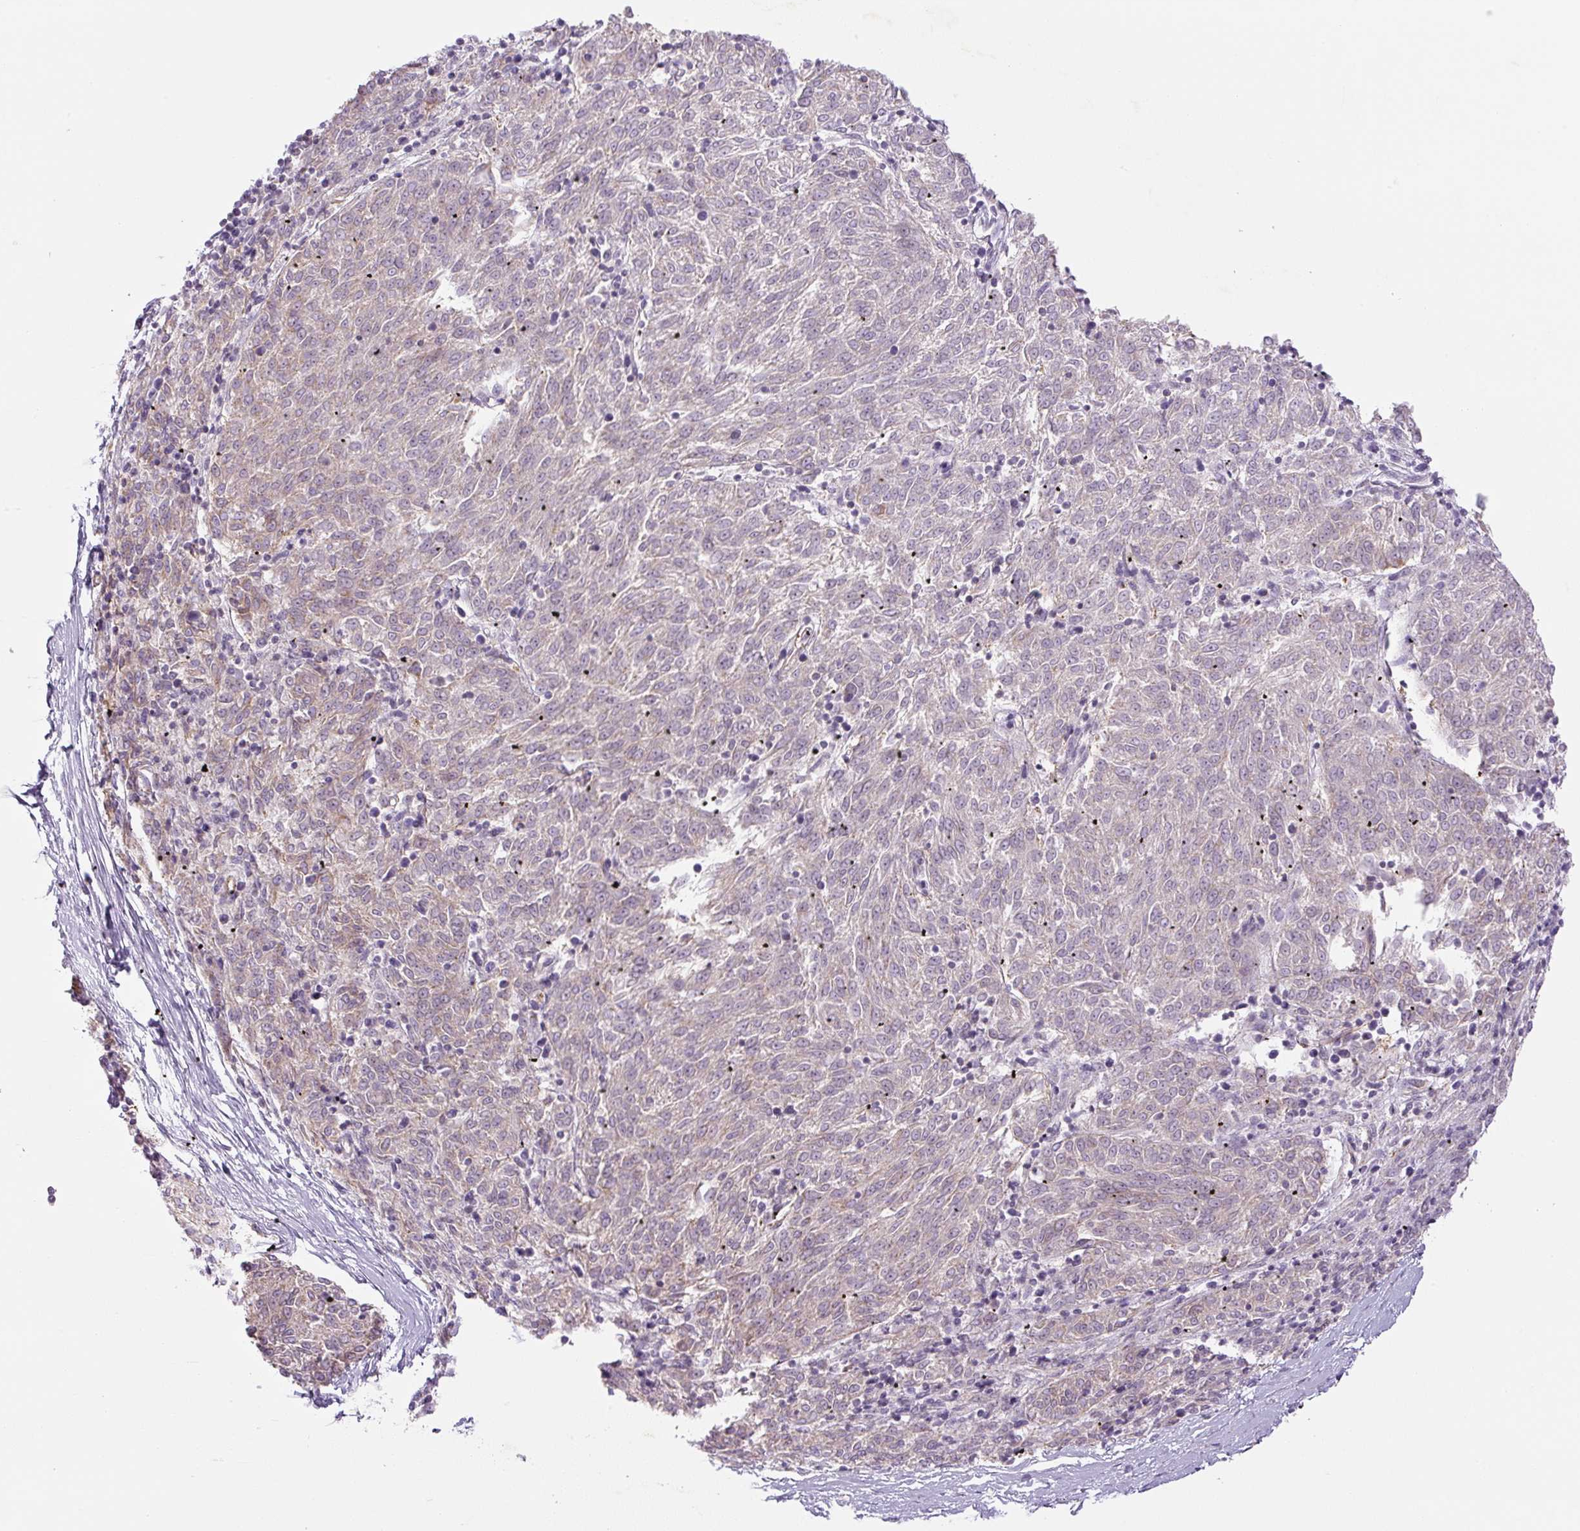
{"staining": {"intensity": "negative", "quantity": "none", "location": "none"}, "tissue": "melanoma", "cell_type": "Tumor cells", "image_type": "cancer", "snomed": [{"axis": "morphology", "description": "Malignant melanoma, NOS"}, {"axis": "topography", "description": "Skin"}], "caption": "DAB immunohistochemical staining of melanoma exhibits no significant positivity in tumor cells. (DAB (3,3'-diaminobenzidine) IHC, high magnification).", "gene": "CCNI2", "patient": {"sex": "female", "age": 72}}